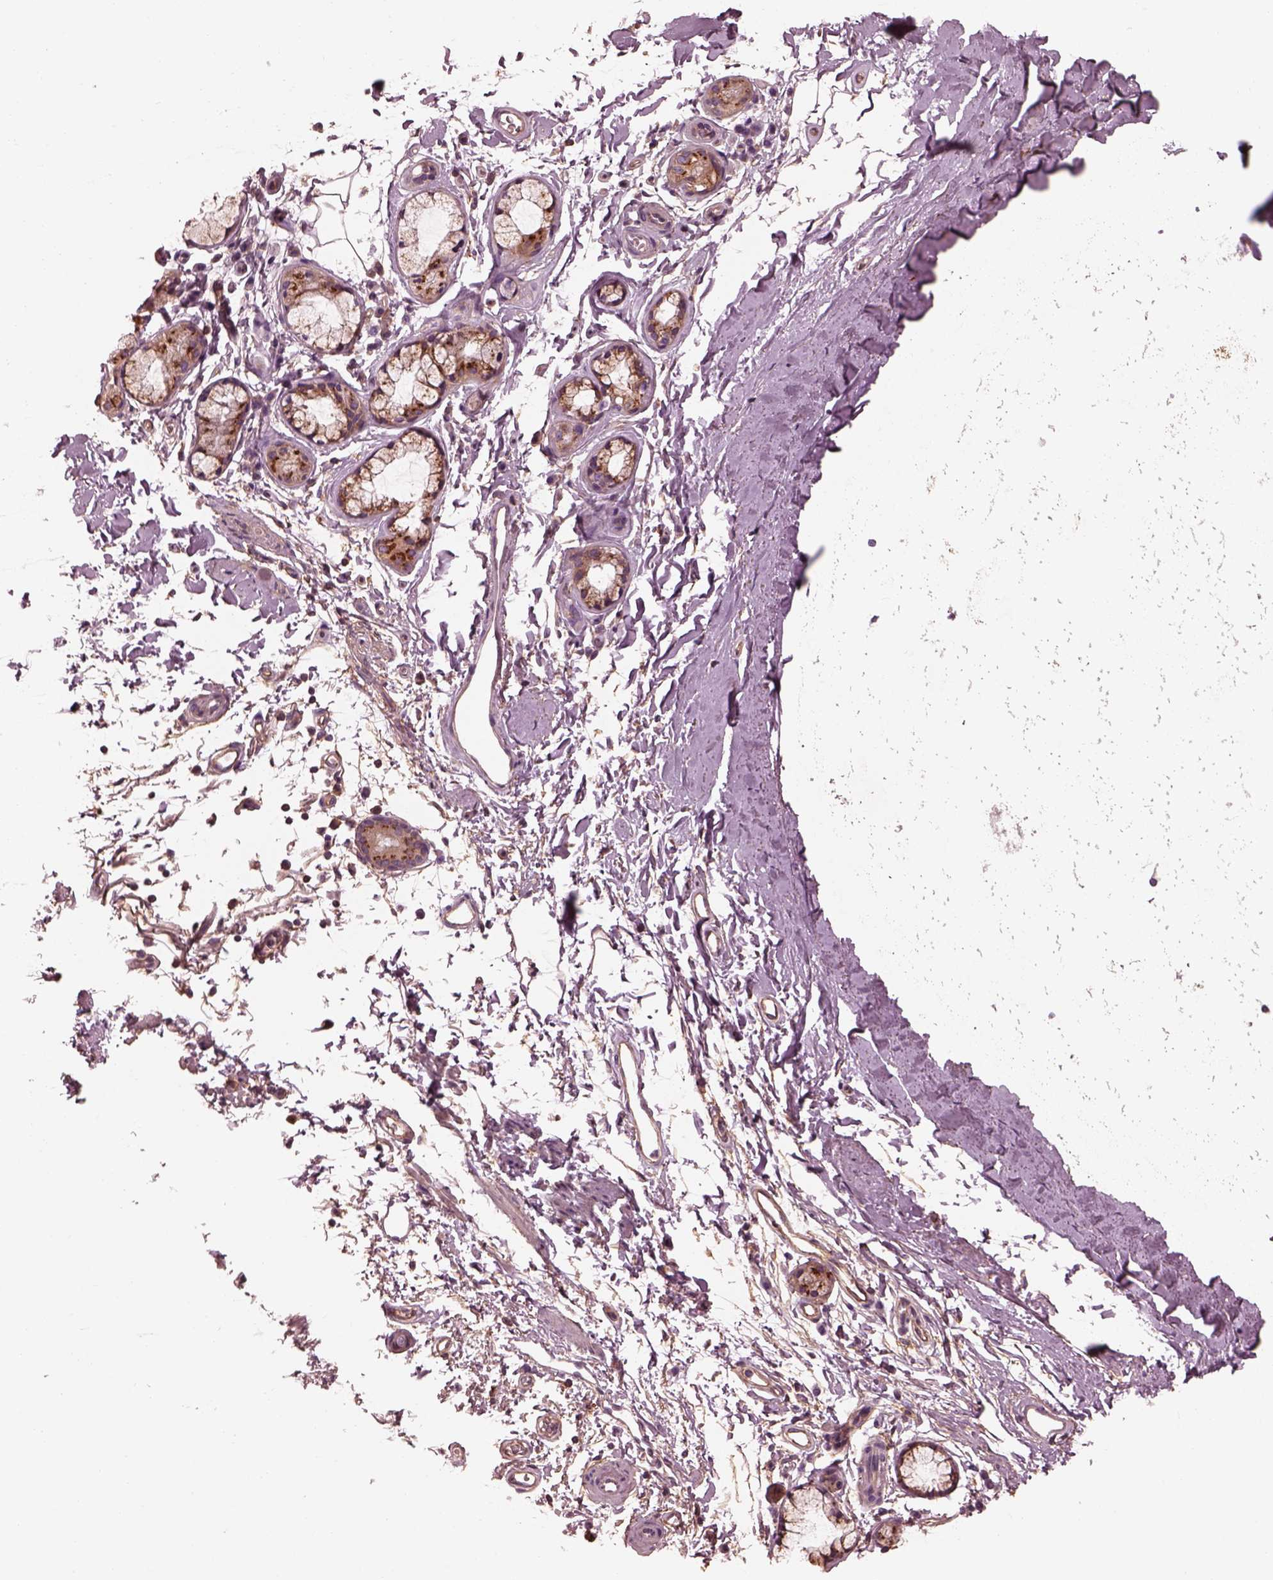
{"staining": {"intensity": "negative", "quantity": "none", "location": "none"}, "tissue": "soft tissue", "cell_type": "Fibroblasts", "image_type": "normal", "snomed": [{"axis": "morphology", "description": "Normal tissue, NOS"}, {"axis": "topography", "description": "Lymph node"}, {"axis": "topography", "description": "Bronchus"}], "caption": "Protein analysis of unremarkable soft tissue exhibits no significant staining in fibroblasts. The staining was performed using DAB (3,3'-diaminobenzidine) to visualize the protein expression in brown, while the nuclei were stained in blue with hematoxylin (Magnification: 20x).", "gene": "ELAPOR1", "patient": {"sex": "female", "age": 70}}